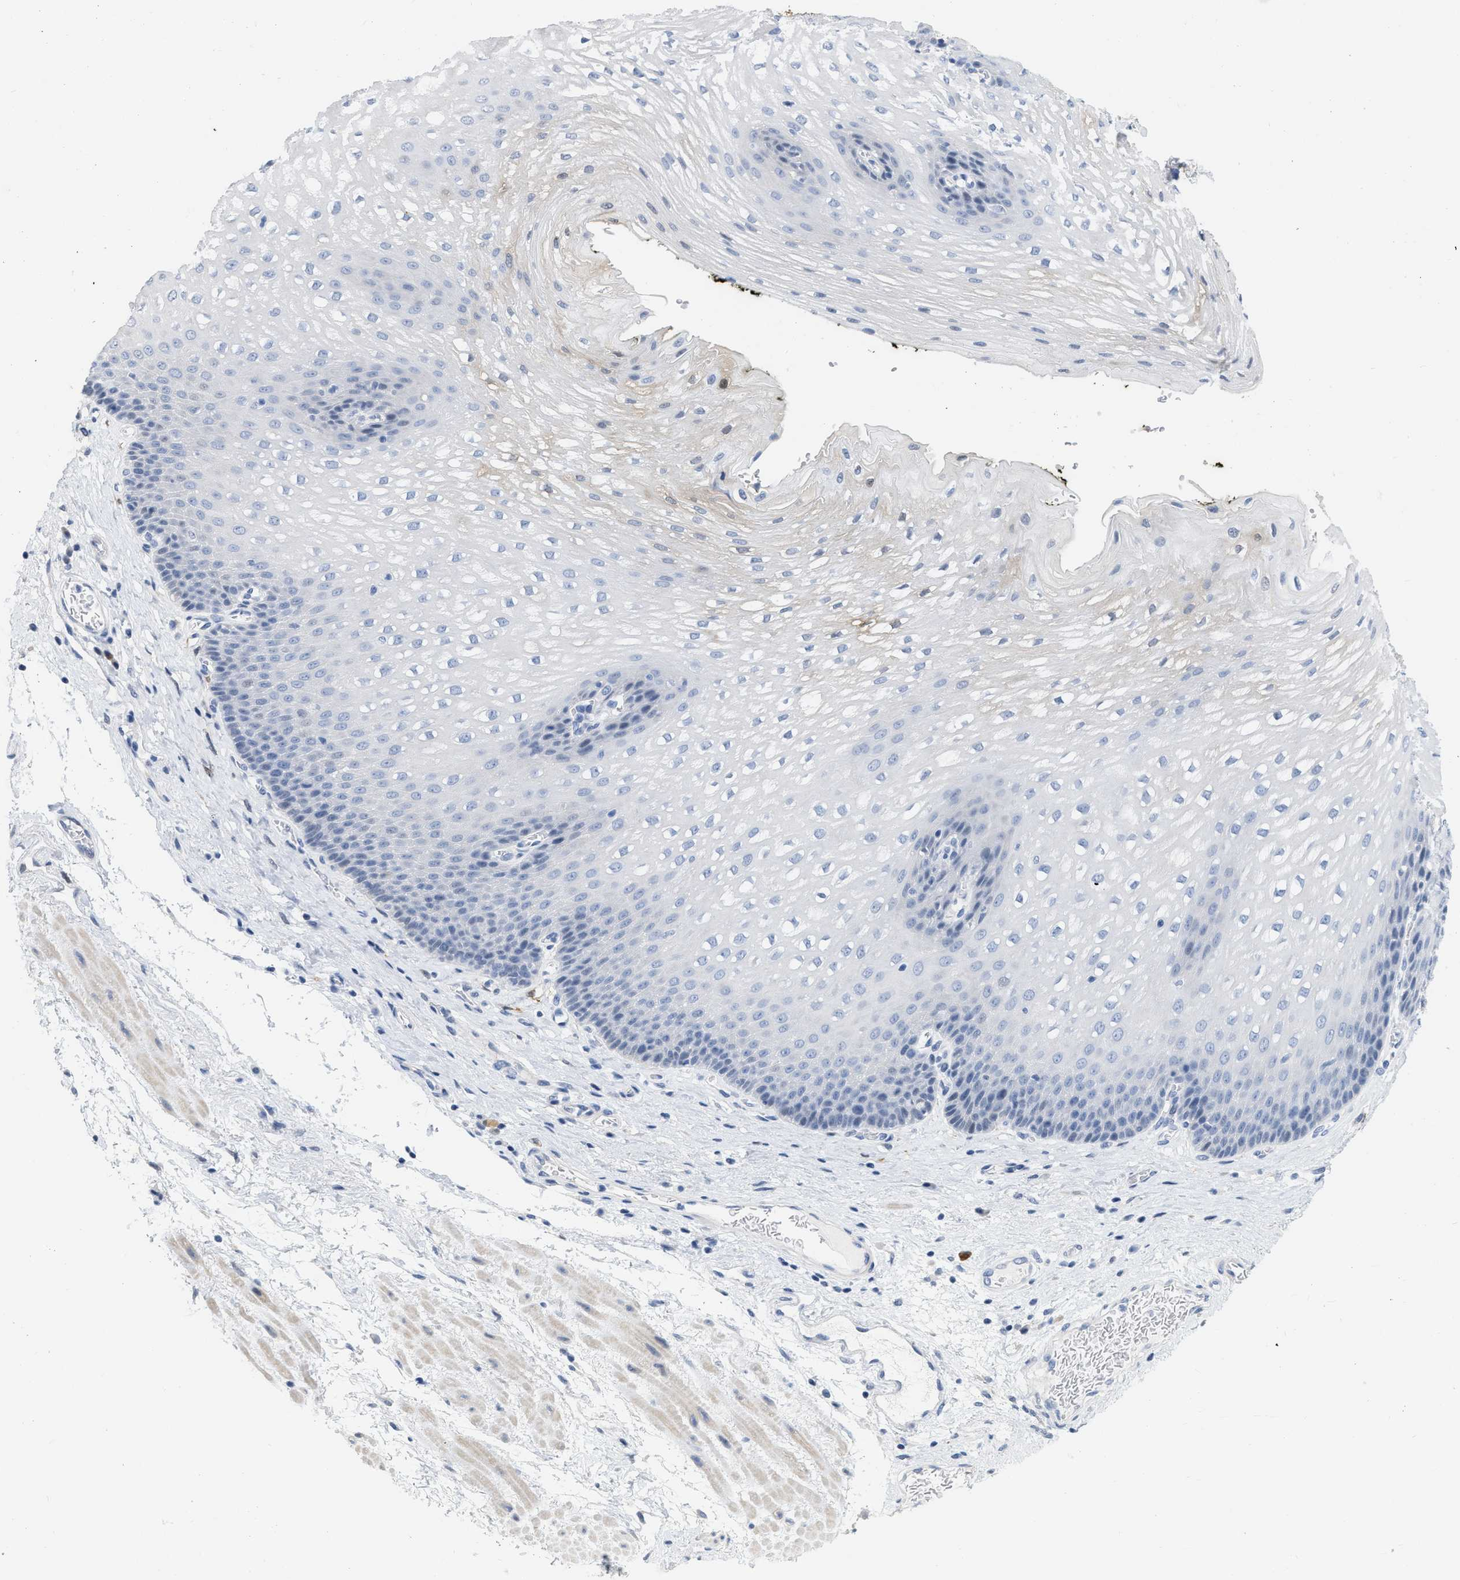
{"staining": {"intensity": "negative", "quantity": "none", "location": "none"}, "tissue": "esophagus", "cell_type": "Squamous epithelial cells", "image_type": "normal", "snomed": [{"axis": "morphology", "description": "Normal tissue, NOS"}, {"axis": "topography", "description": "Esophagus"}], "caption": "There is no significant staining in squamous epithelial cells of esophagus. (Stains: DAB (3,3'-diaminobenzidine) immunohistochemistry (IHC) with hematoxylin counter stain, Microscopy: brightfield microscopy at high magnification).", "gene": "CRYM", "patient": {"sex": "male", "age": 48}}